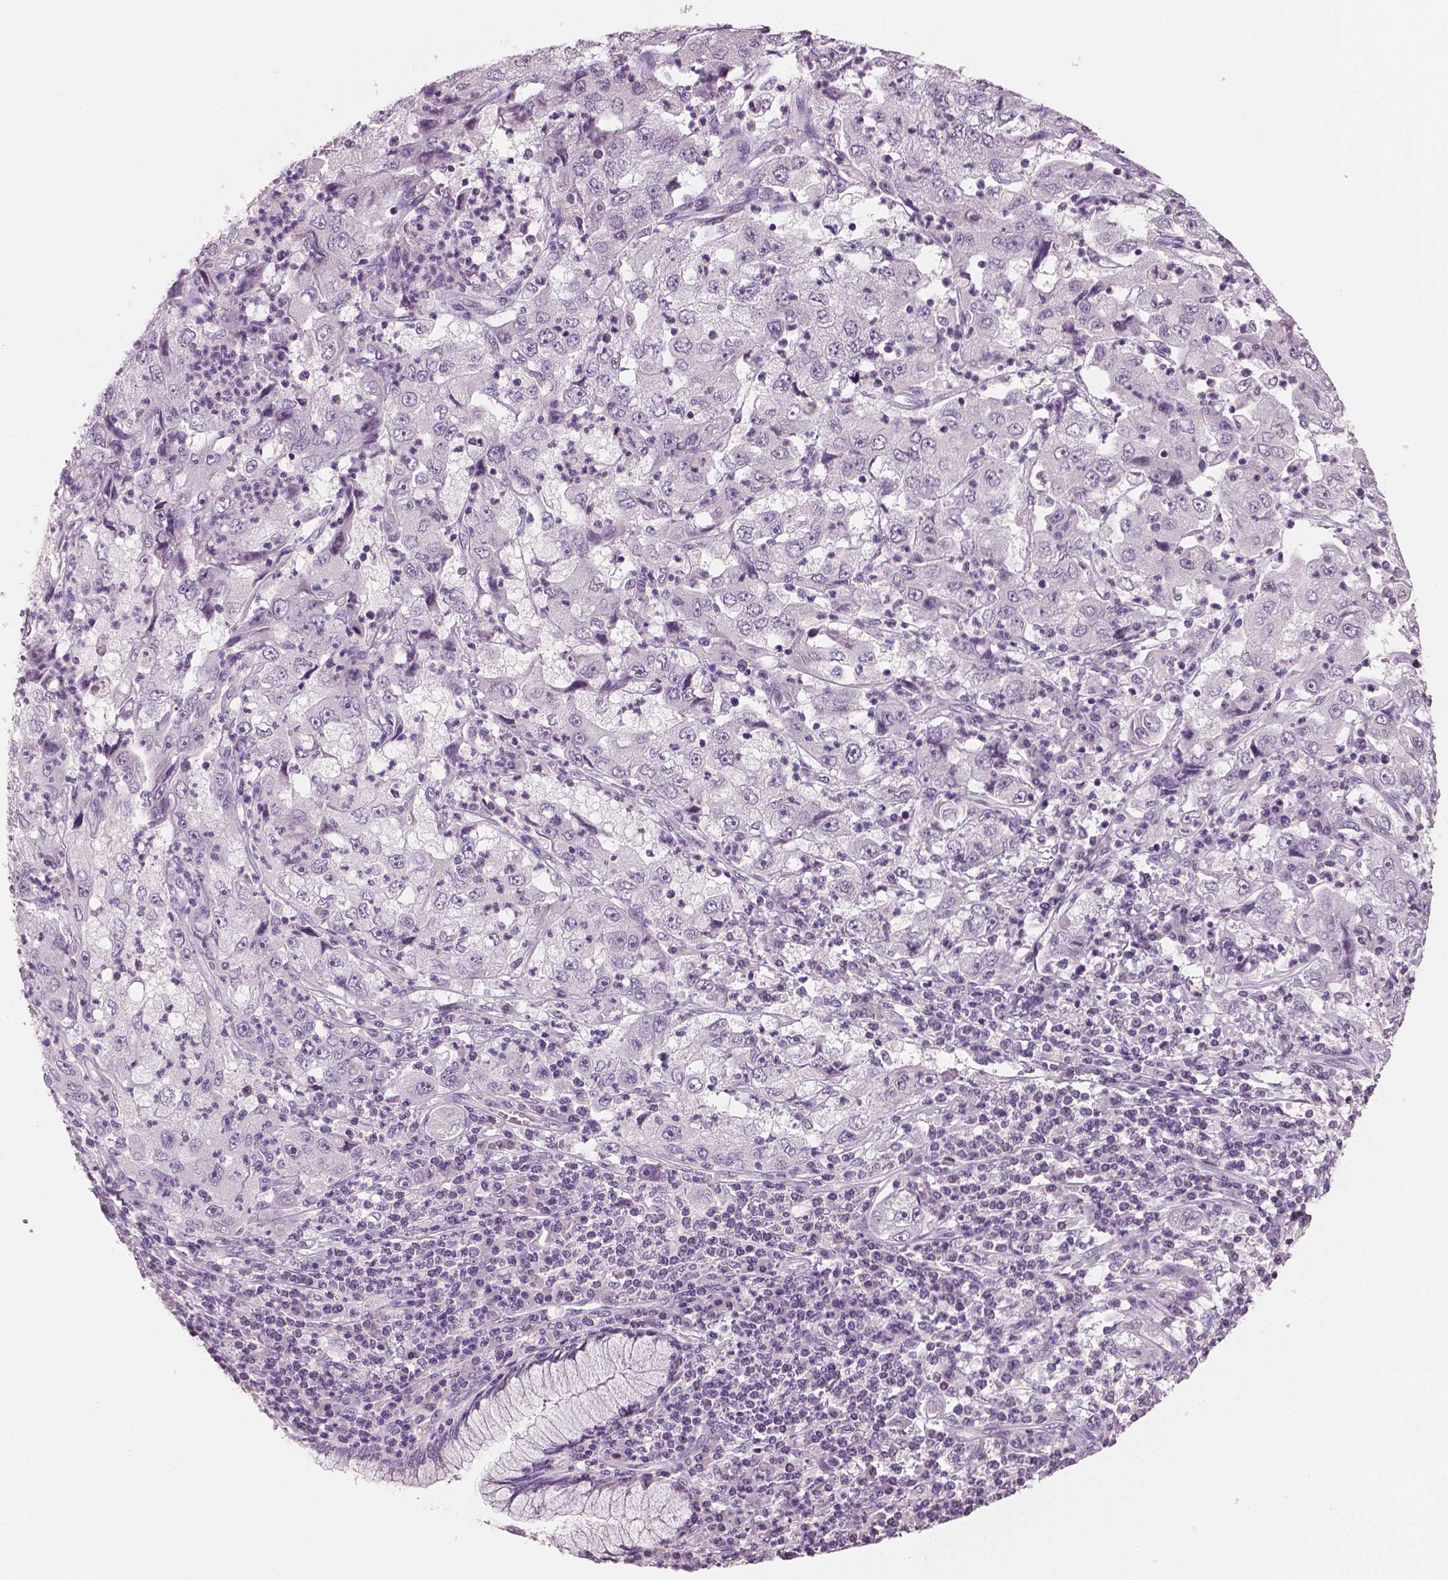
{"staining": {"intensity": "negative", "quantity": "none", "location": "none"}, "tissue": "cervical cancer", "cell_type": "Tumor cells", "image_type": "cancer", "snomed": [{"axis": "morphology", "description": "Squamous cell carcinoma, NOS"}, {"axis": "topography", "description": "Cervix"}], "caption": "Human cervical cancer (squamous cell carcinoma) stained for a protein using immunohistochemistry (IHC) displays no positivity in tumor cells.", "gene": "NECAB1", "patient": {"sex": "female", "age": 36}}